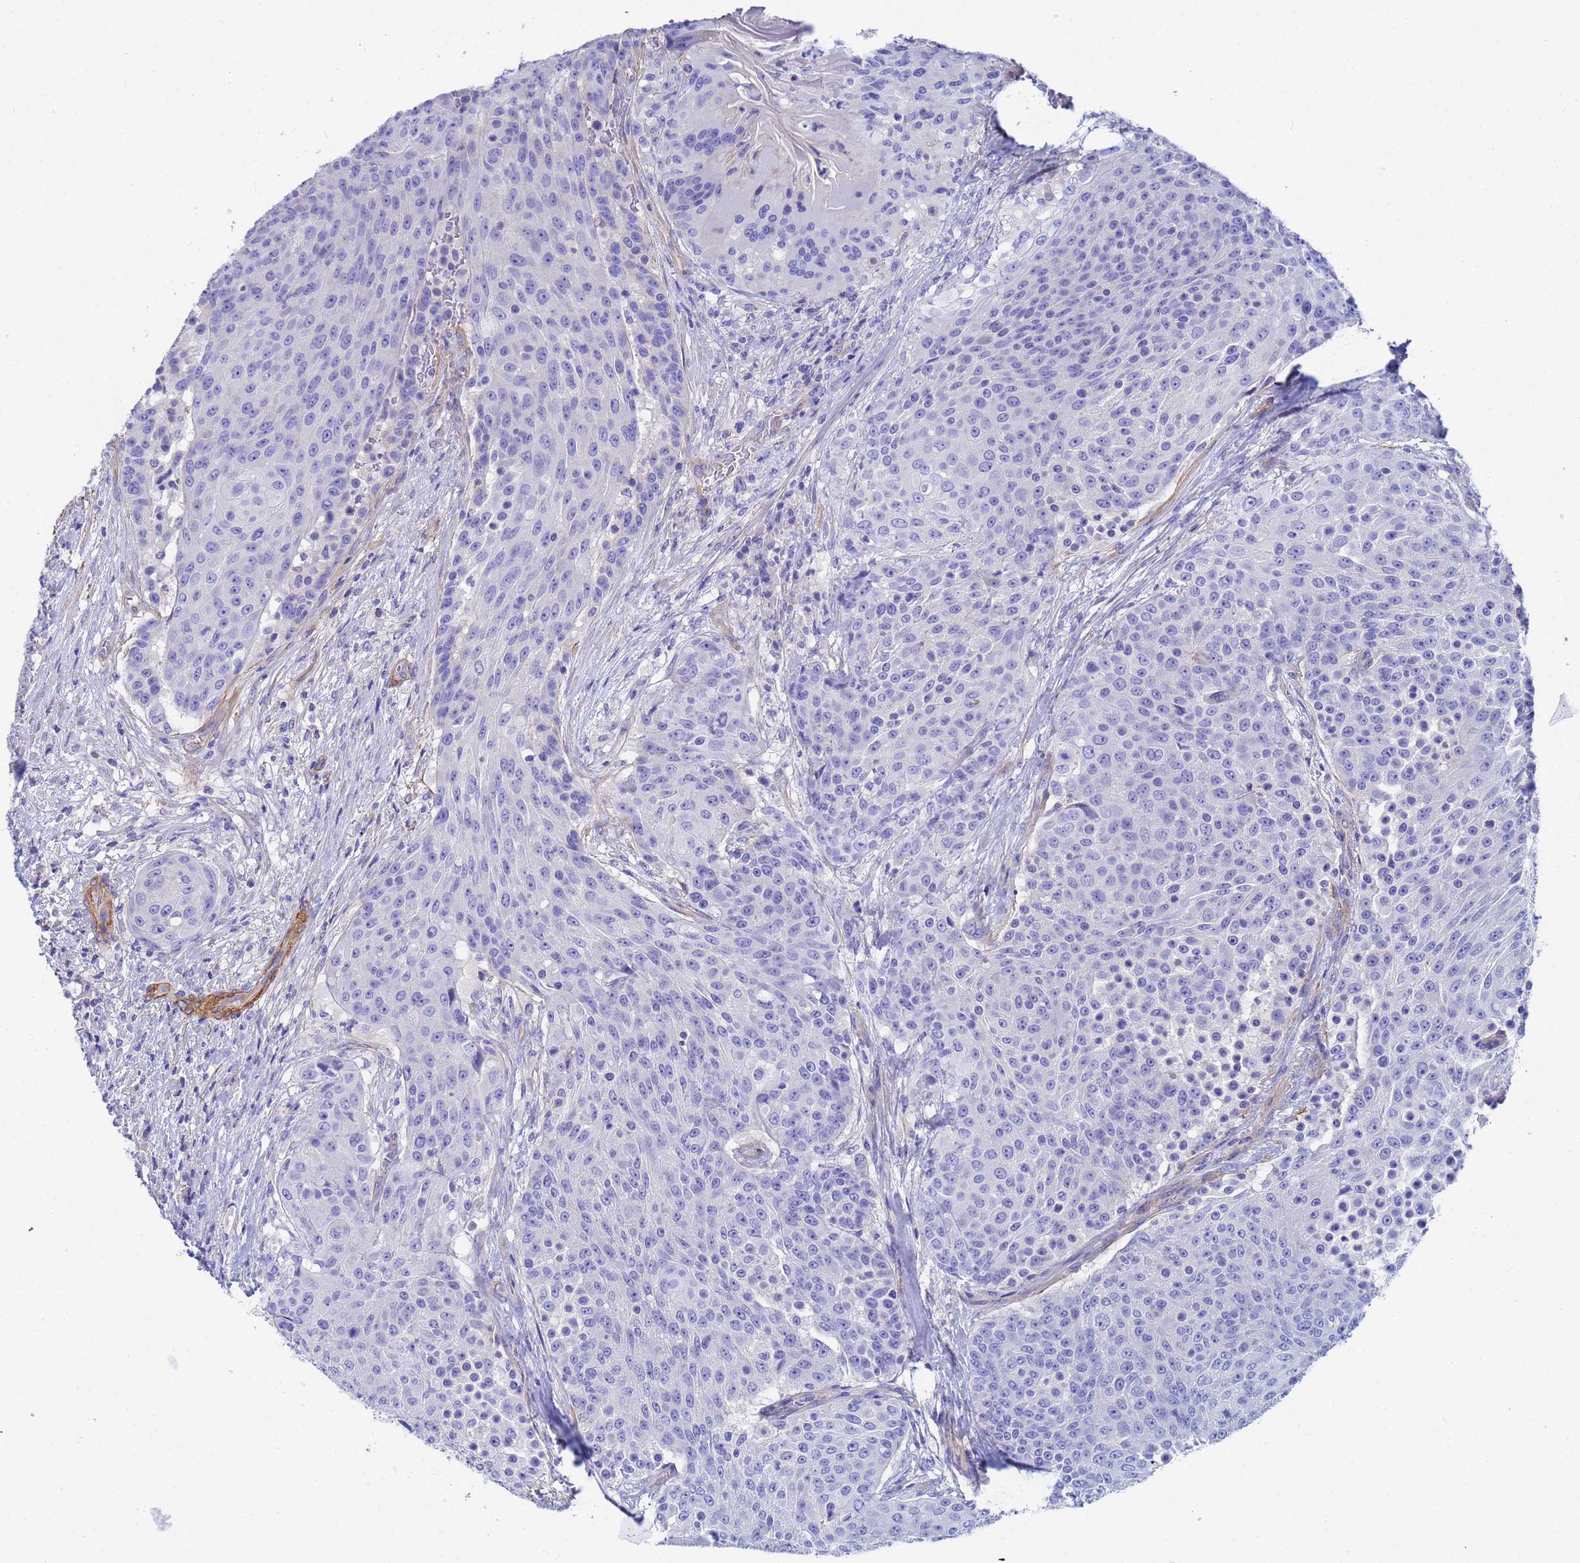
{"staining": {"intensity": "negative", "quantity": "none", "location": "none"}, "tissue": "urothelial cancer", "cell_type": "Tumor cells", "image_type": "cancer", "snomed": [{"axis": "morphology", "description": "Urothelial carcinoma, High grade"}, {"axis": "topography", "description": "Urinary bladder"}], "caption": "Immunohistochemical staining of human urothelial cancer reveals no significant positivity in tumor cells.", "gene": "CST4", "patient": {"sex": "female", "age": 63}}